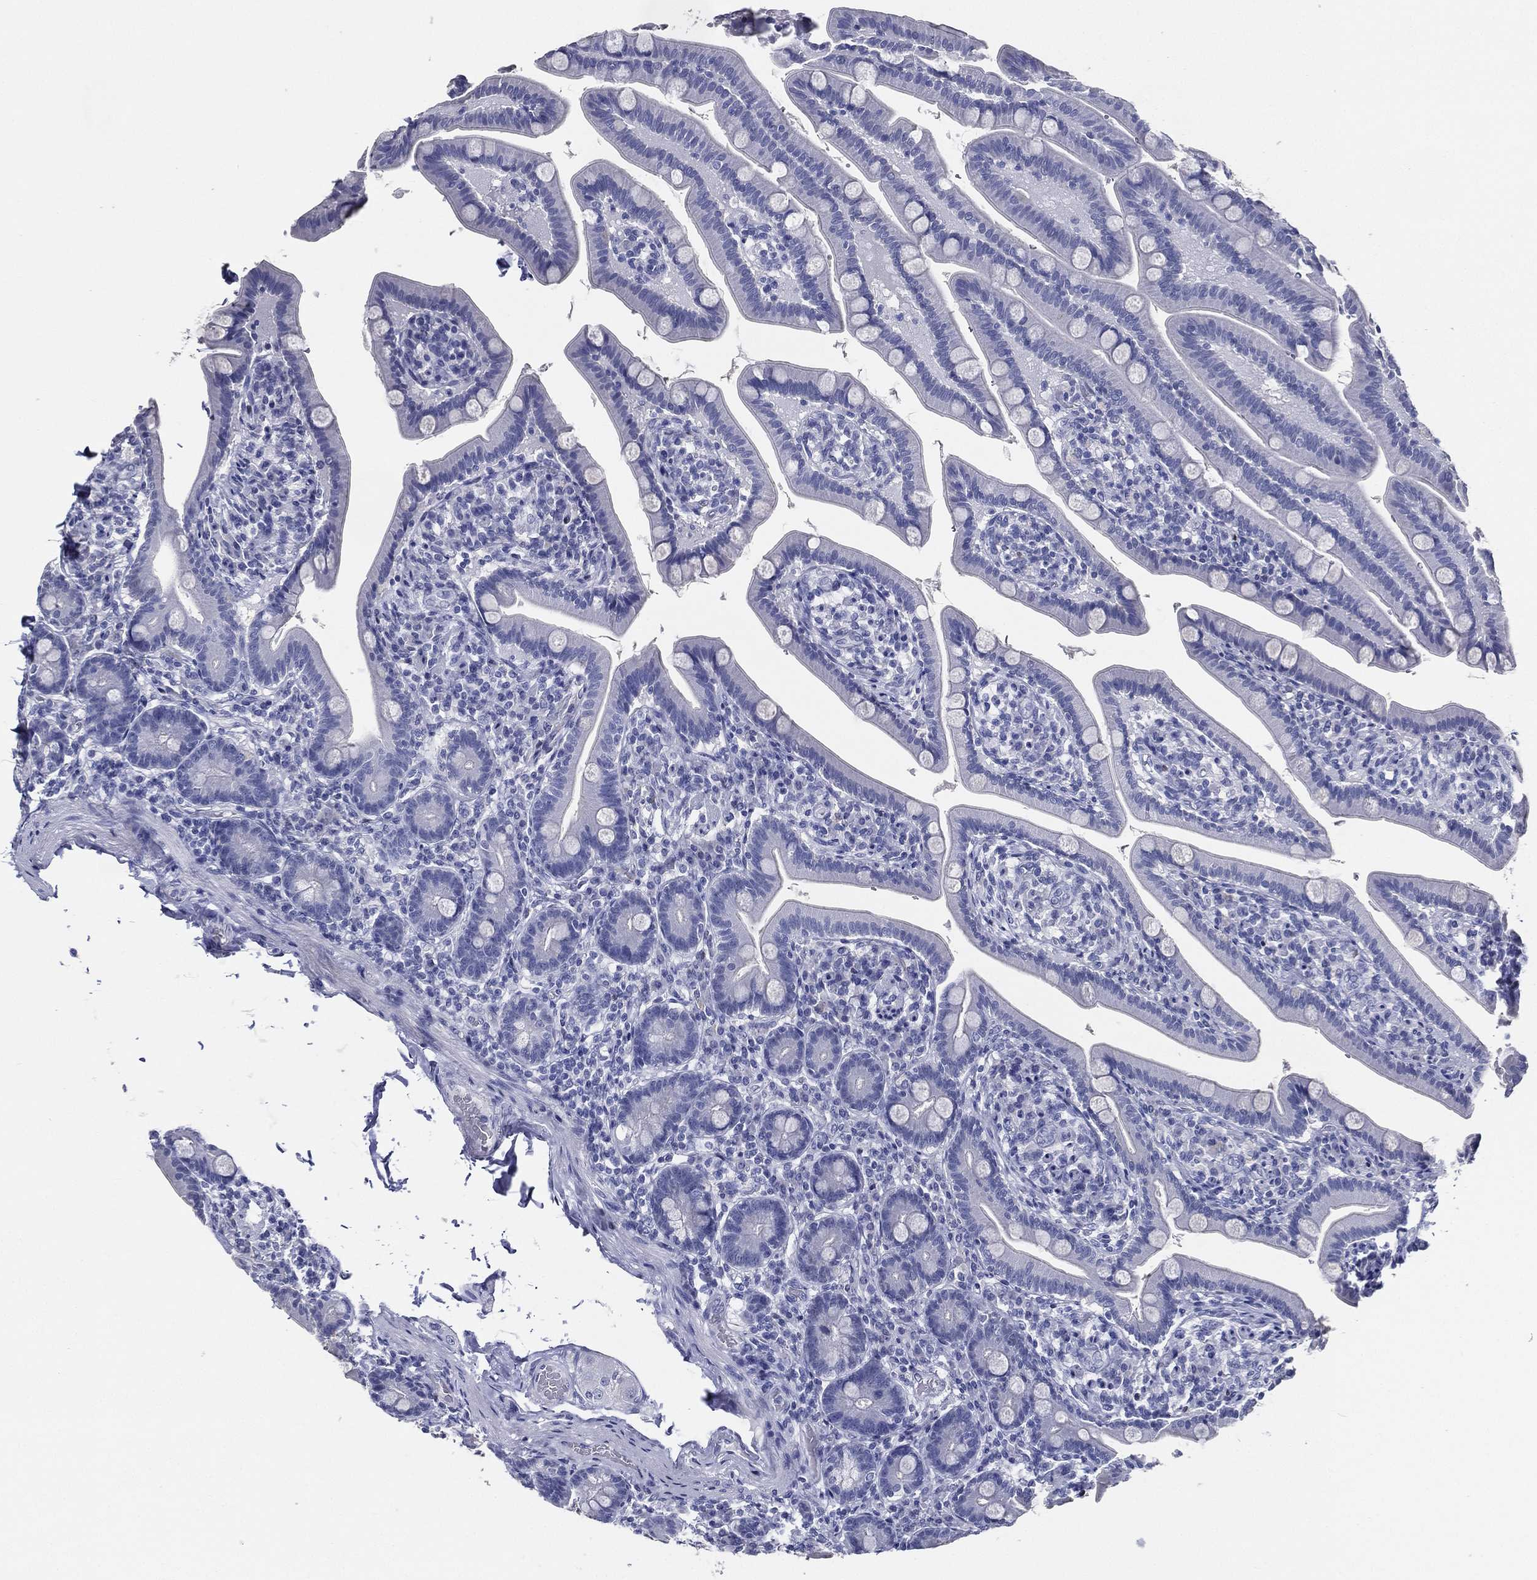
{"staining": {"intensity": "negative", "quantity": "none", "location": "none"}, "tissue": "small intestine", "cell_type": "Glandular cells", "image_type": "normal", "snomed": [{"axis": "morphology", "description": "Normal tissue, NOS"}, {"axis": "topography", "description": "Small intestine"}], "caption": "A high-resolution image shows immunohistochemistry staining of benign small intestine, which shows no significant expression in glandular cells. Brightfield microscopy of IHC stained with DAB (3,3'-diaminobenzidine) (brown) and hematoxylin (blue), captured at high magnification.", "gene": "TFAP2A", "patient": {"sex": "male", "age": 66}}